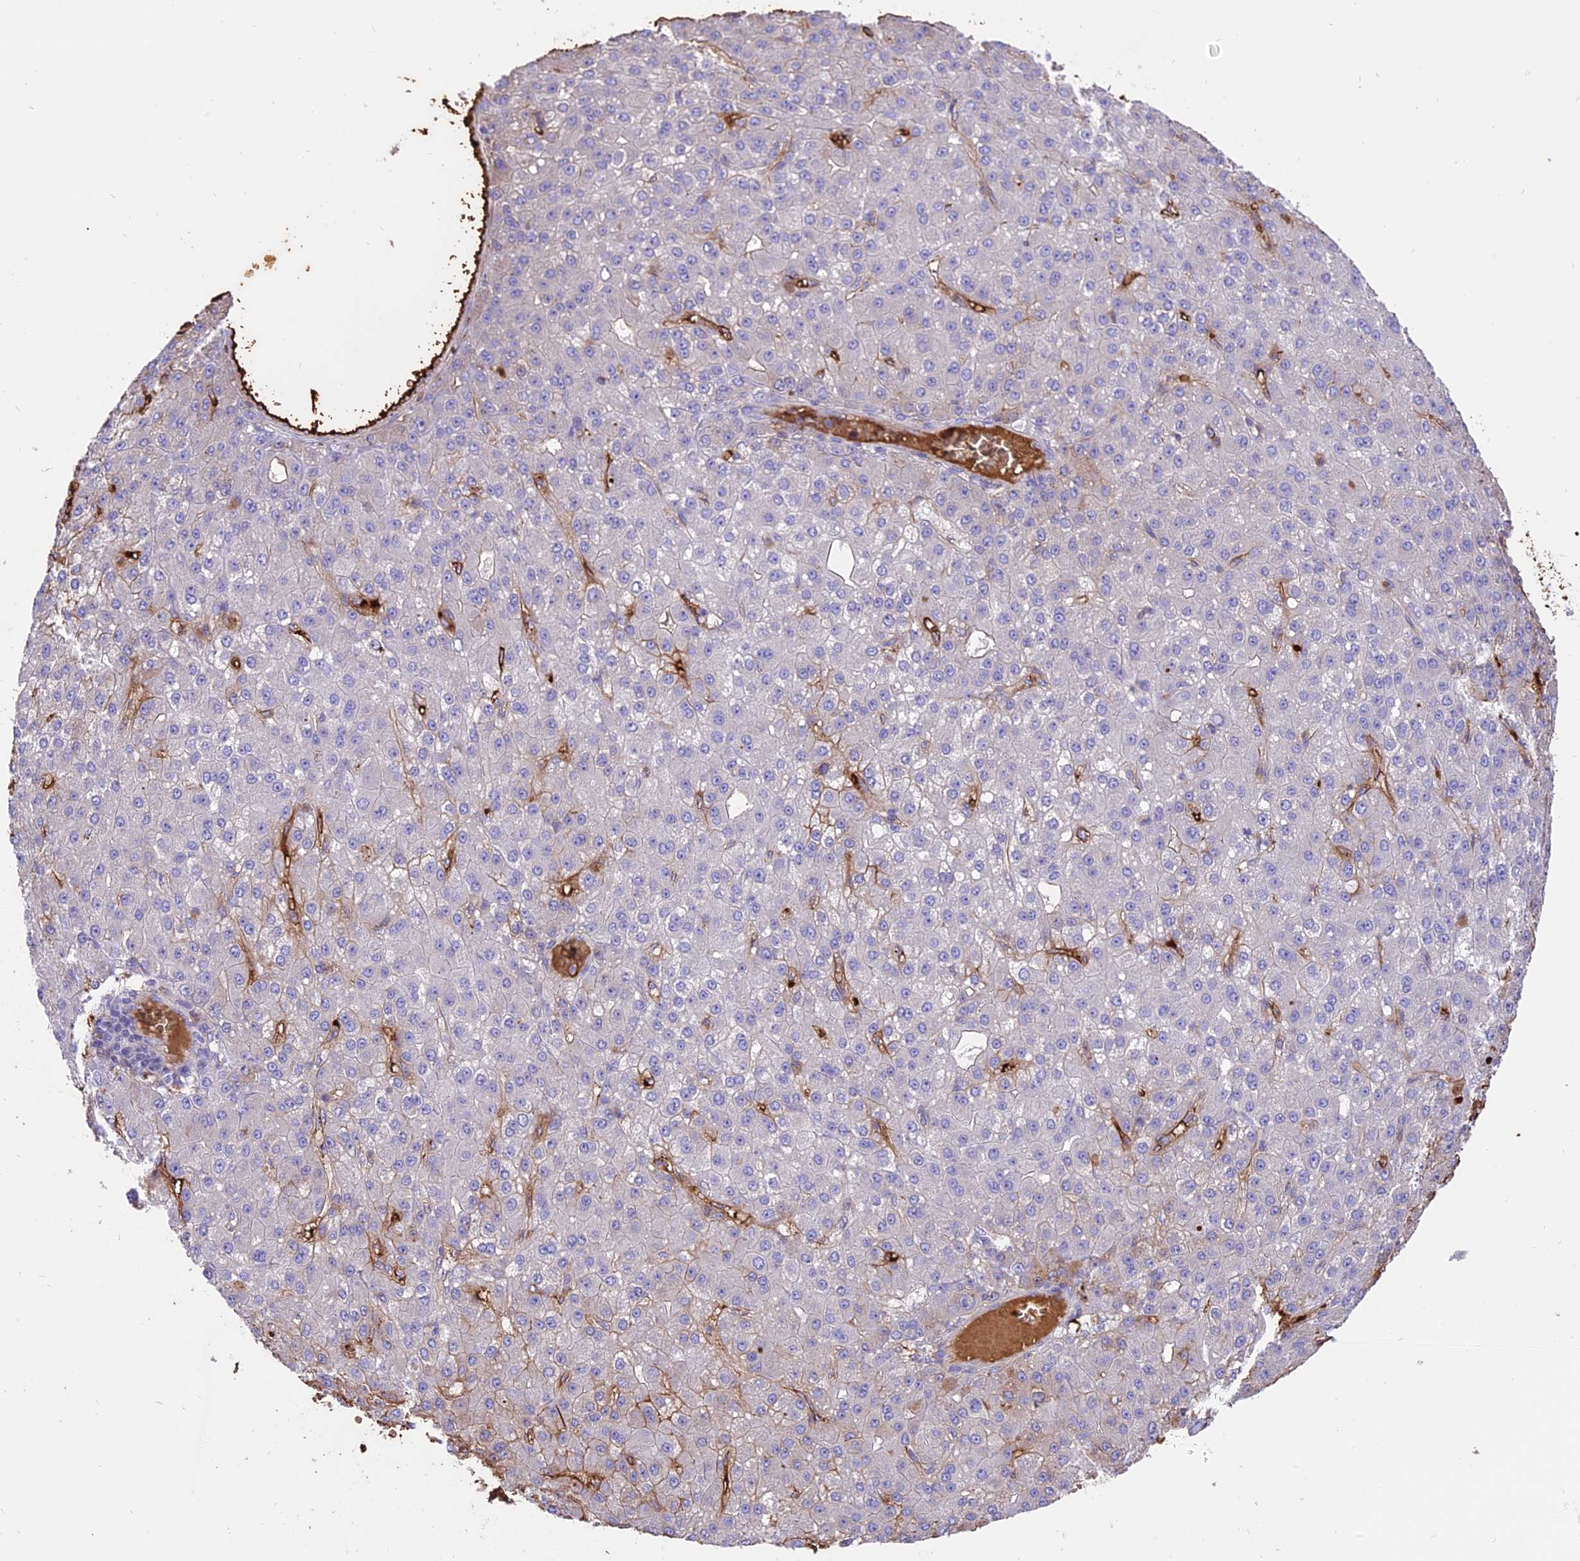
{"staining": {"intensity": "negative", "quantity": "none", "location": "none"}, "tissue": "liver cancer", "cell_type": "Tumor cells", "image_type": "cancer", "snomed": [{"axis": "morphology", "description": "Carcinoma, Hepatocellular, NOS"}, {"axis": "topography", "description": "Liver"}], "caption": "Tumor cells are negative for brown protein staining in hepatocellular carcinoma (liver).", "gene": "TTC4", "patient": {"sex": "male", "age": 67}}